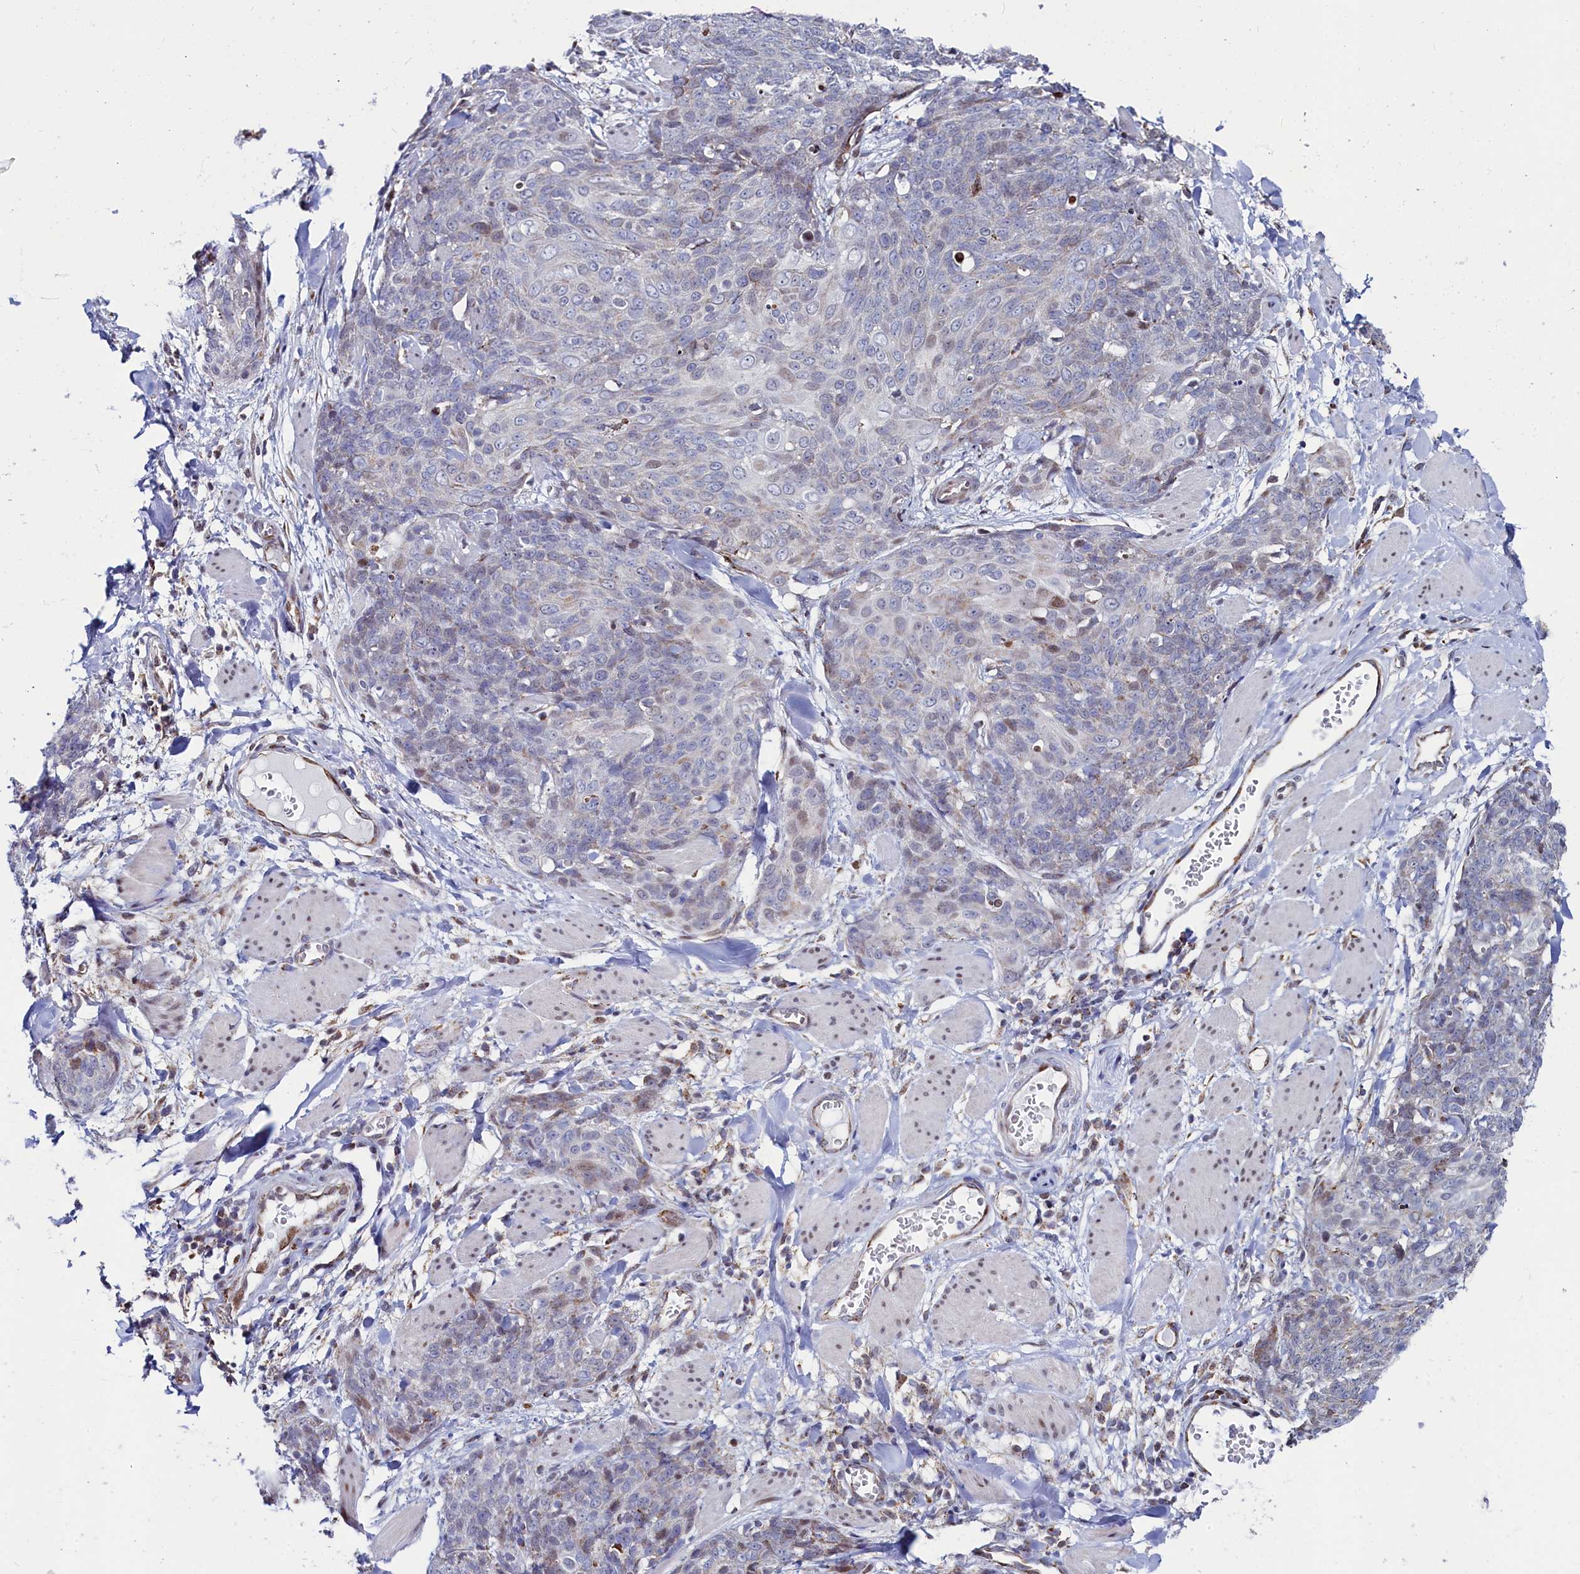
{"staining": {"intensity": "negative", "quantity": "none", "location": "none"}, "tissue": "skin cancer", "cell_type": "Tumor cells", "image_type": "cancer", "snomed": [{"axis": "morphology", "description": "Squamous cell carcinoma, NOS"}, {"axis": "topography", "description": "Skin"}, {"axis": "topography", "description": "Vulva"}], "caption": "There is no significant positivity in tumor cells of skin cancer (squamous cell carcinoma). The staining is performed using DAB brown chromogen with nuclei counter-stained in using hematoxylin.", "gene": "HDGFL3", "patient": {"sex": "female", "age": 85}}